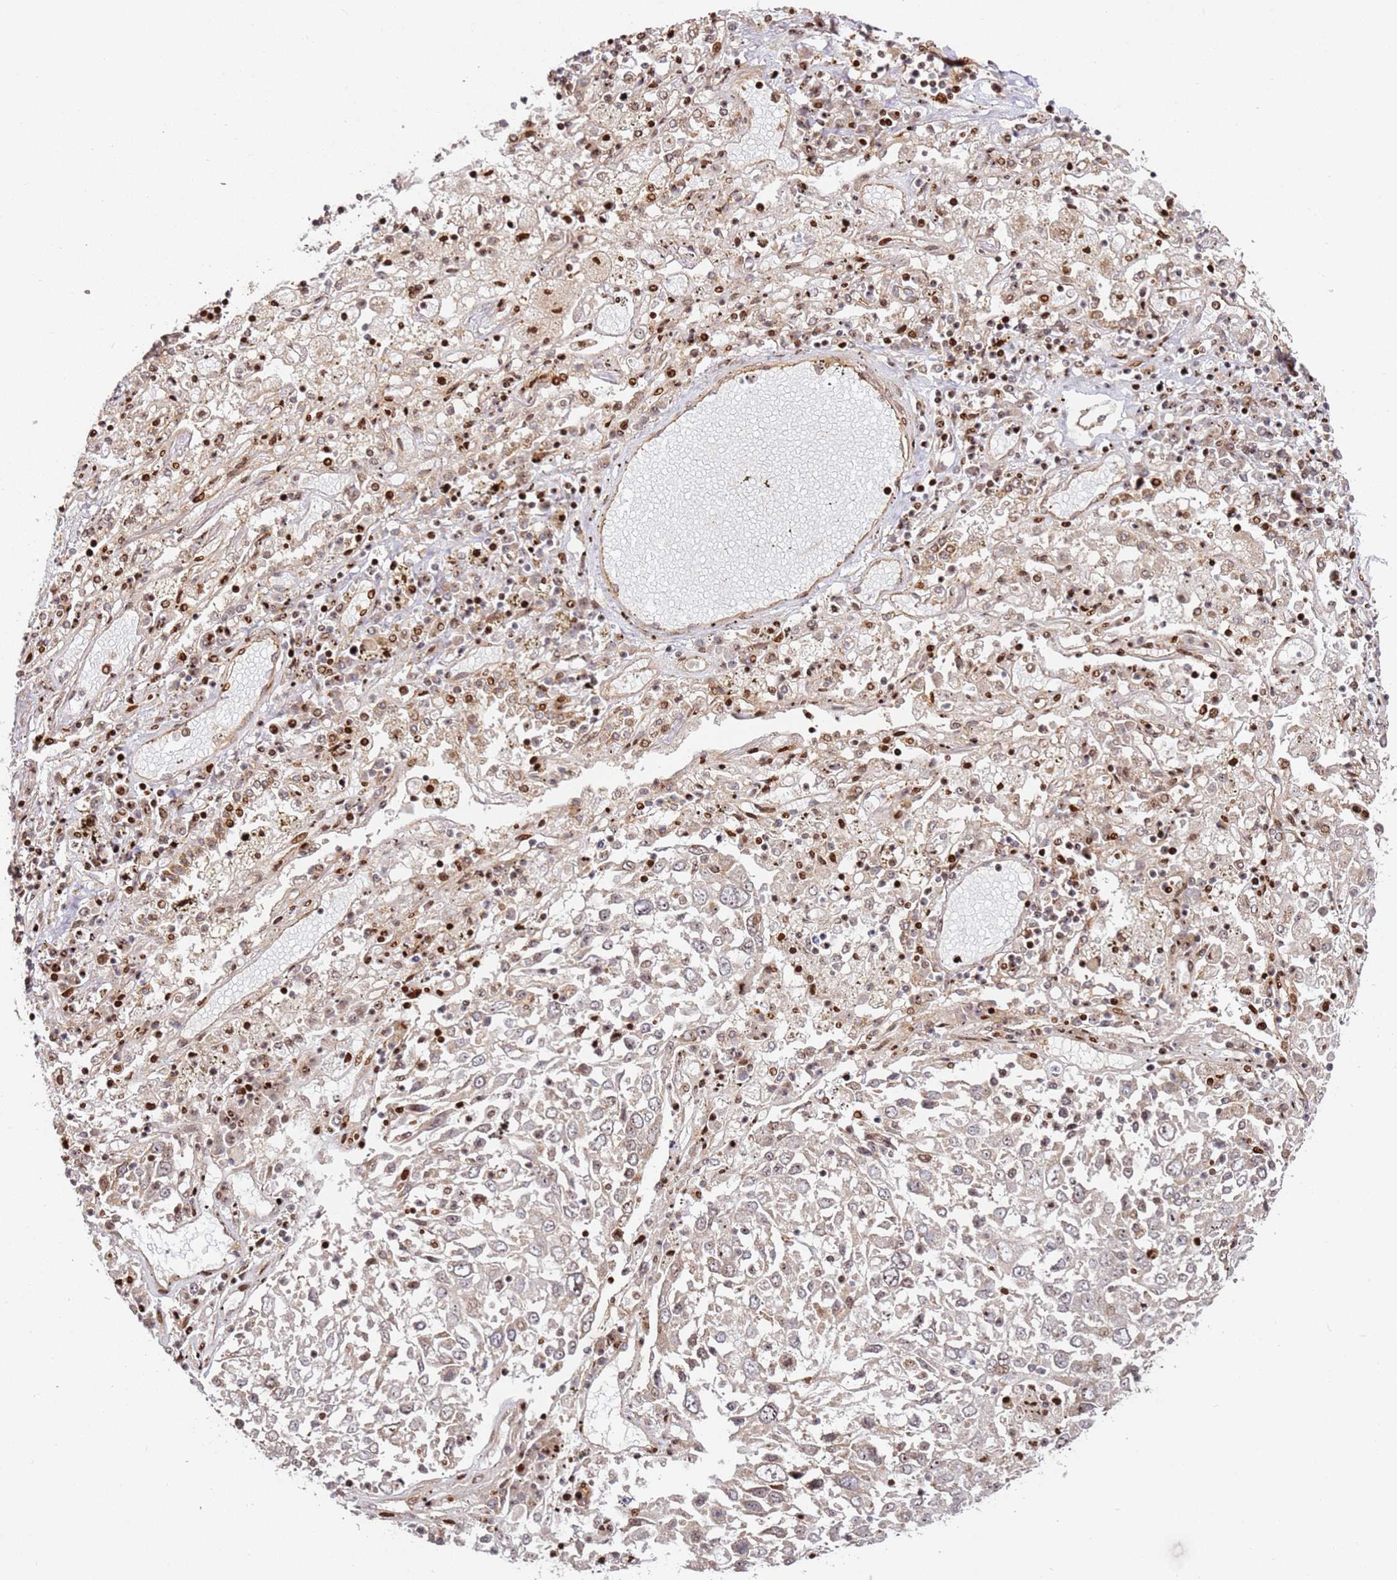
{"staining": {"intensity": "negative", "quantity": "none", "location": "none"}, "tissue": "lung cancer", "cell_type": "Tumor cells", "image_type": "cancer", "snomed": [{"axis": "morphology", "description": "Squamous cell carcinoma, NOS"}, {"axis": "topography", "description": "Lung"}], "caption": "A high-resolution histopathology image shows immunohistochemistry staining of lung cancer (squamous cell carcinoma), which exhibits no significant expression in tumor cells.", "gene": "TMEM233", "patient": {"sex": "male", "age": 65}}